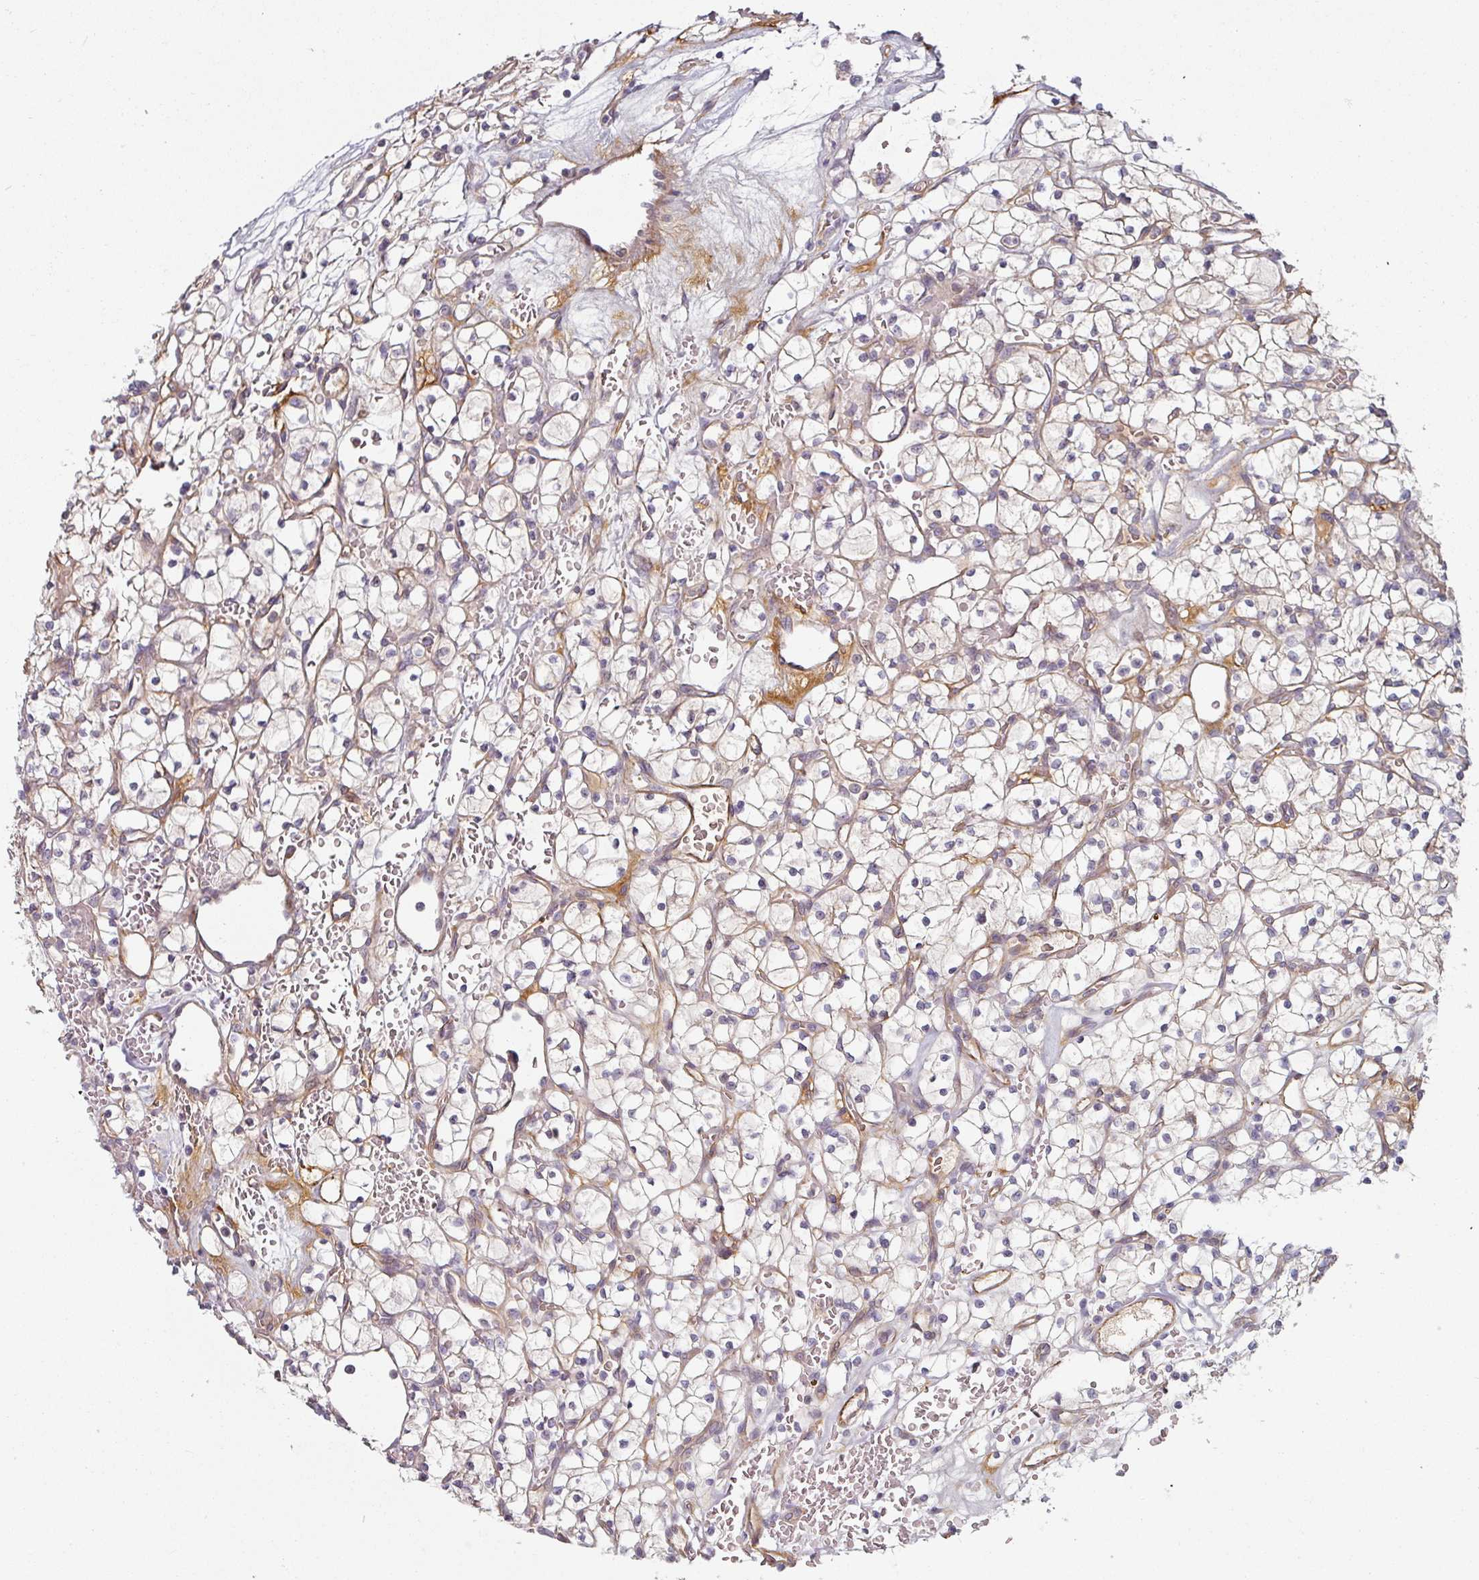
{"staining": {"intensity": "negative", "quantity": "none", "location": "none"}, "tissue": "renal cancer", "cell_type": "Tumor cells", "image_type": "cancer", "snomed": [{"axis": "morphology", "description": "Adenocarcinoma, NOS"}, {"axis": "topography", "description": "Kidney"}], "caption": "Micrograph shows no protein positivity in tumor cells of renal cancer (adenocarcinoma) tissue.", "gene": "CEP78", "patient": {"sex": "female", "age": 64}}